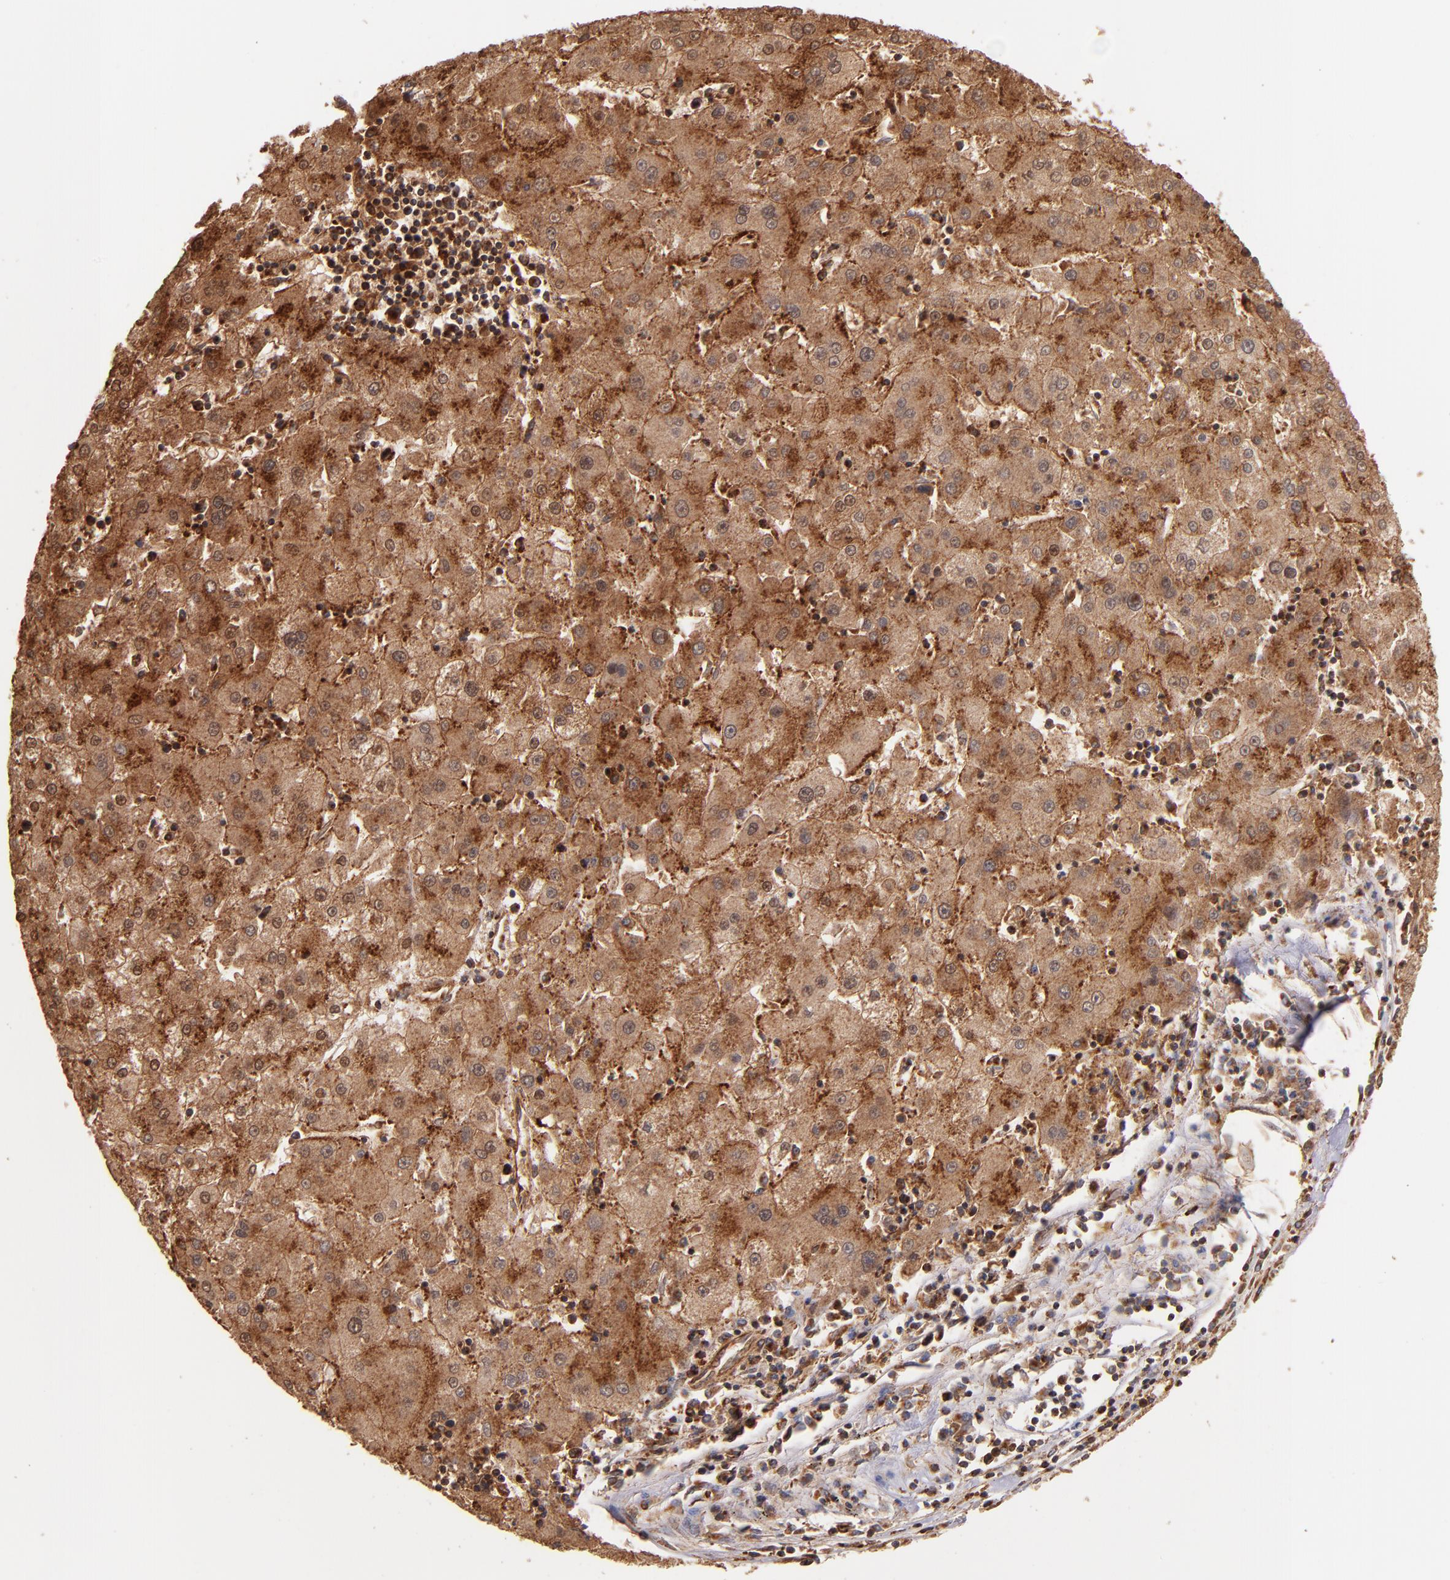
{"staining": {"intensity": "strong", "quantity": ">75%", "location": "cytoplasmic/membranous"}, "tissue": "liver cancer", "cell_type": "Tumor cells", "image_type": "cancer", "snomed": [{"axis": "morphology", "description": "Carcinoma, Hepatocellular, NOS"}, {"axis": "topography", "description": "Liver"}], "caption": "Hepatocellular carcinoma (liver) was stained to show a protein in brown. There is high levels of strong cytoplasmic/membranous positivity in approximately >75% of tumor cells.", "gene": "STX8", "patient": {"sex": "male", "age": 72}}